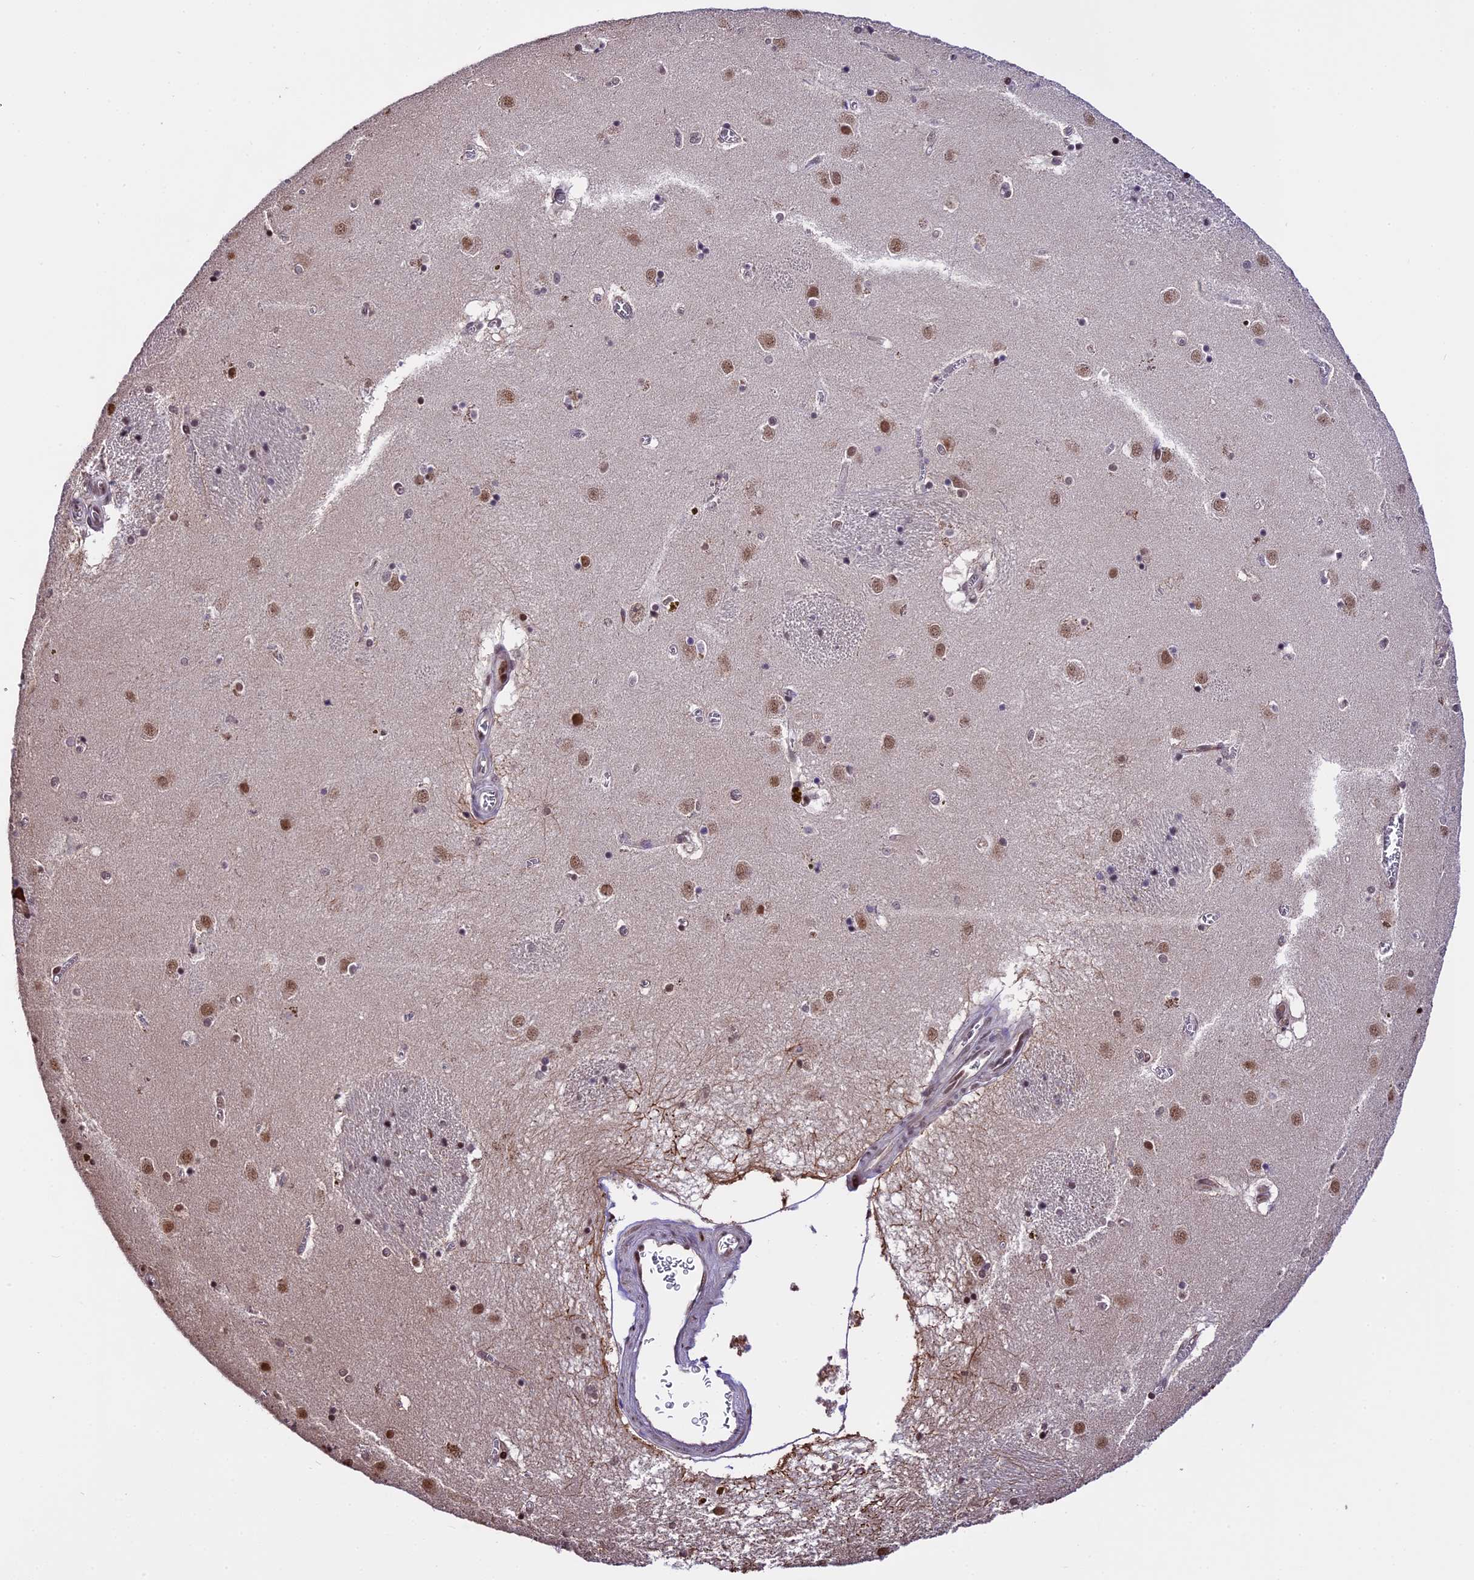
{"staining": {"intensity": "moderate", "quantity": "<25%", "location": "nuclear"}, "tissue": "caudate", "cell_type": "Glial cells", "image_type": "normal", "snomed": [{"axis": "morphology", "description": "Normal tissue, NOS"}, {"axis": "topography", "description": "Lateral ventricle wall"}], "caption": "IHC photomicrograph of unremarkable caudate stained for a protein (brown), which reveals low levels of moderate nuclear expression in about <25% of glial cells.", "gene": "POLR3E", "patient": {"sex": "male", "age": 70}}